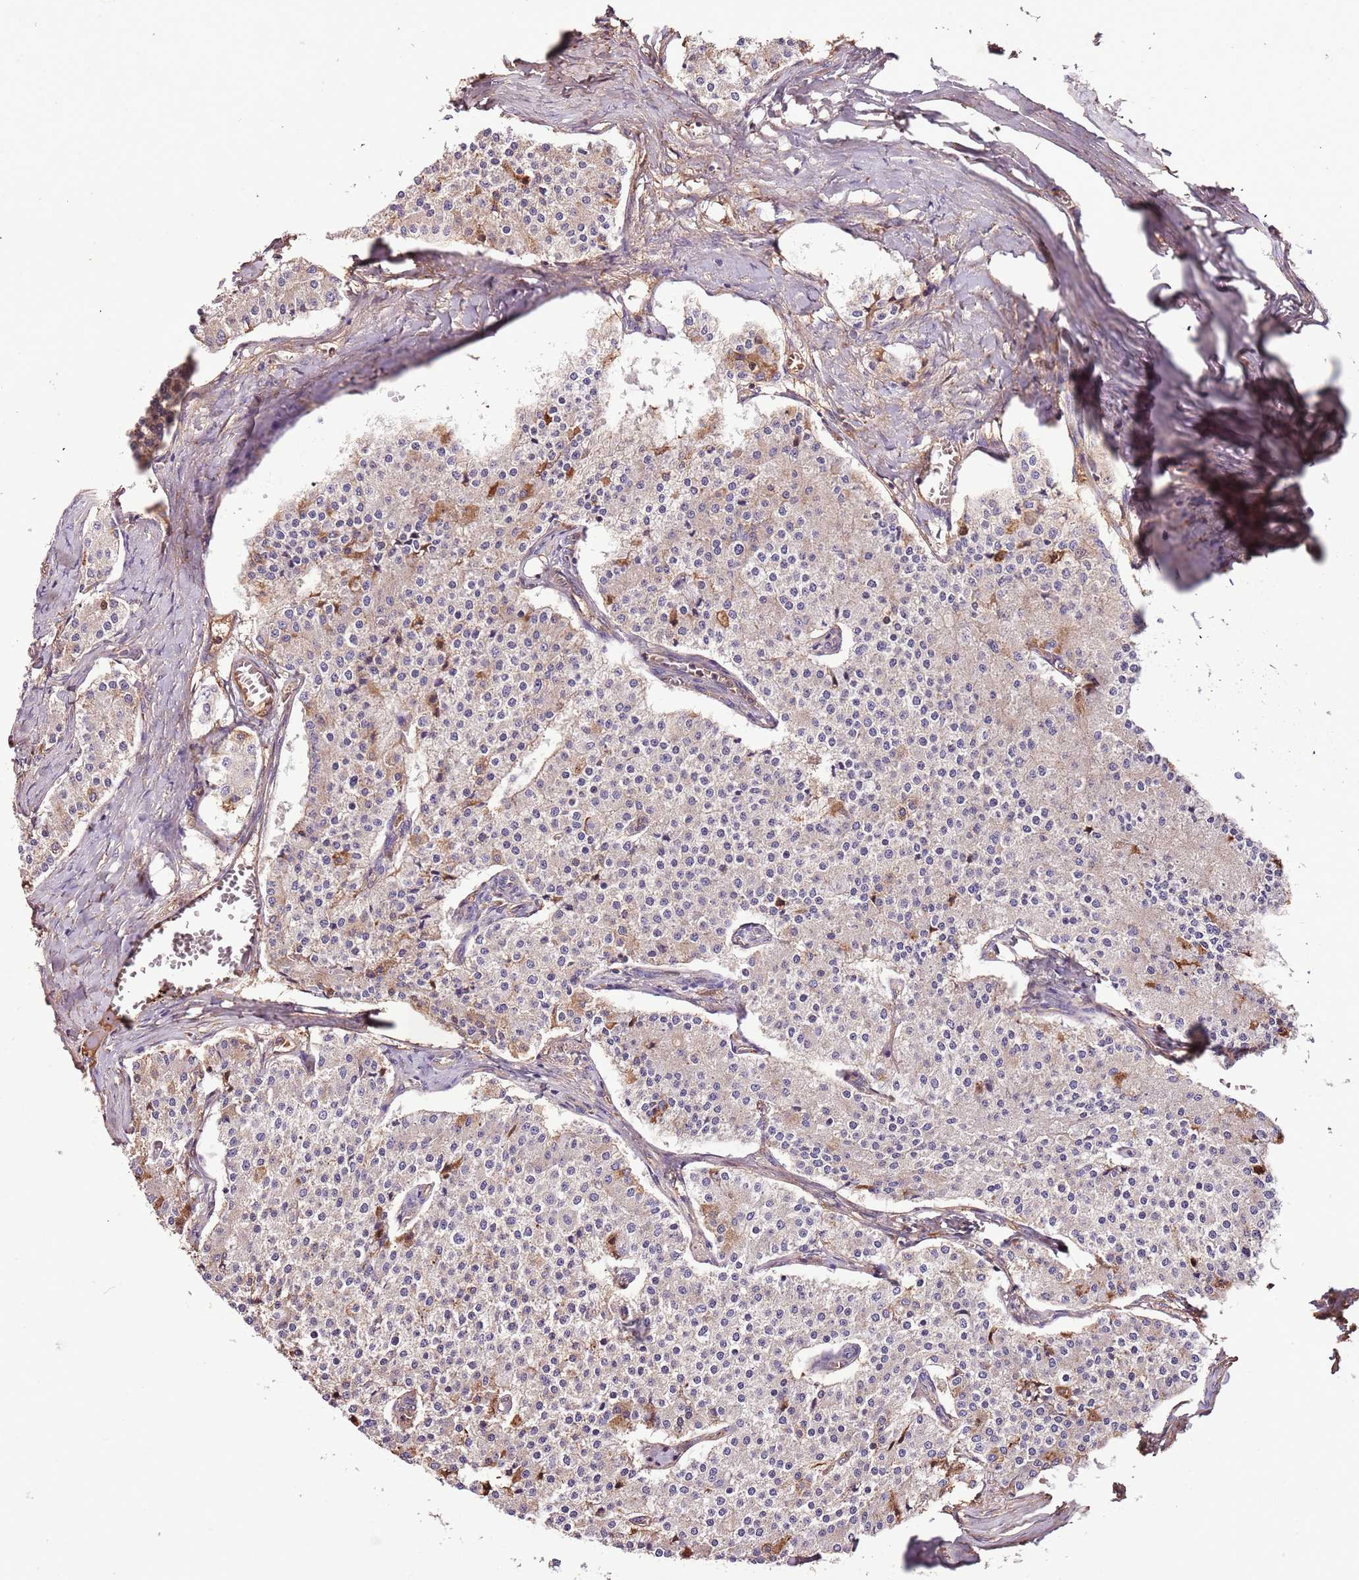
{"staining": {"intensity": "moderate", "quantity": "<25%", "location": "cytoplasmic/membranous"}, "tissue": "carcinoid", "cell_type": "Tumor cells", "image_type": "cancer", "snomed": [{"axis": "morphology", "description": "Carcinoid, malignant, NOS"}, {"axis": "topography", "description": "Colon"}], "caption": "Protein expression analysis of human carcinoid reveals moderate cytoplasmic/membranous positivity in about <25% of tumor cells. Using DAB (3,3'-diaminobenzidine) (brown) and hematoxylin (blue) stains, captured at high magnification using brightfield microscopy.", "gene": "DENR", "patient": {"sex": "female", "age": 52}}